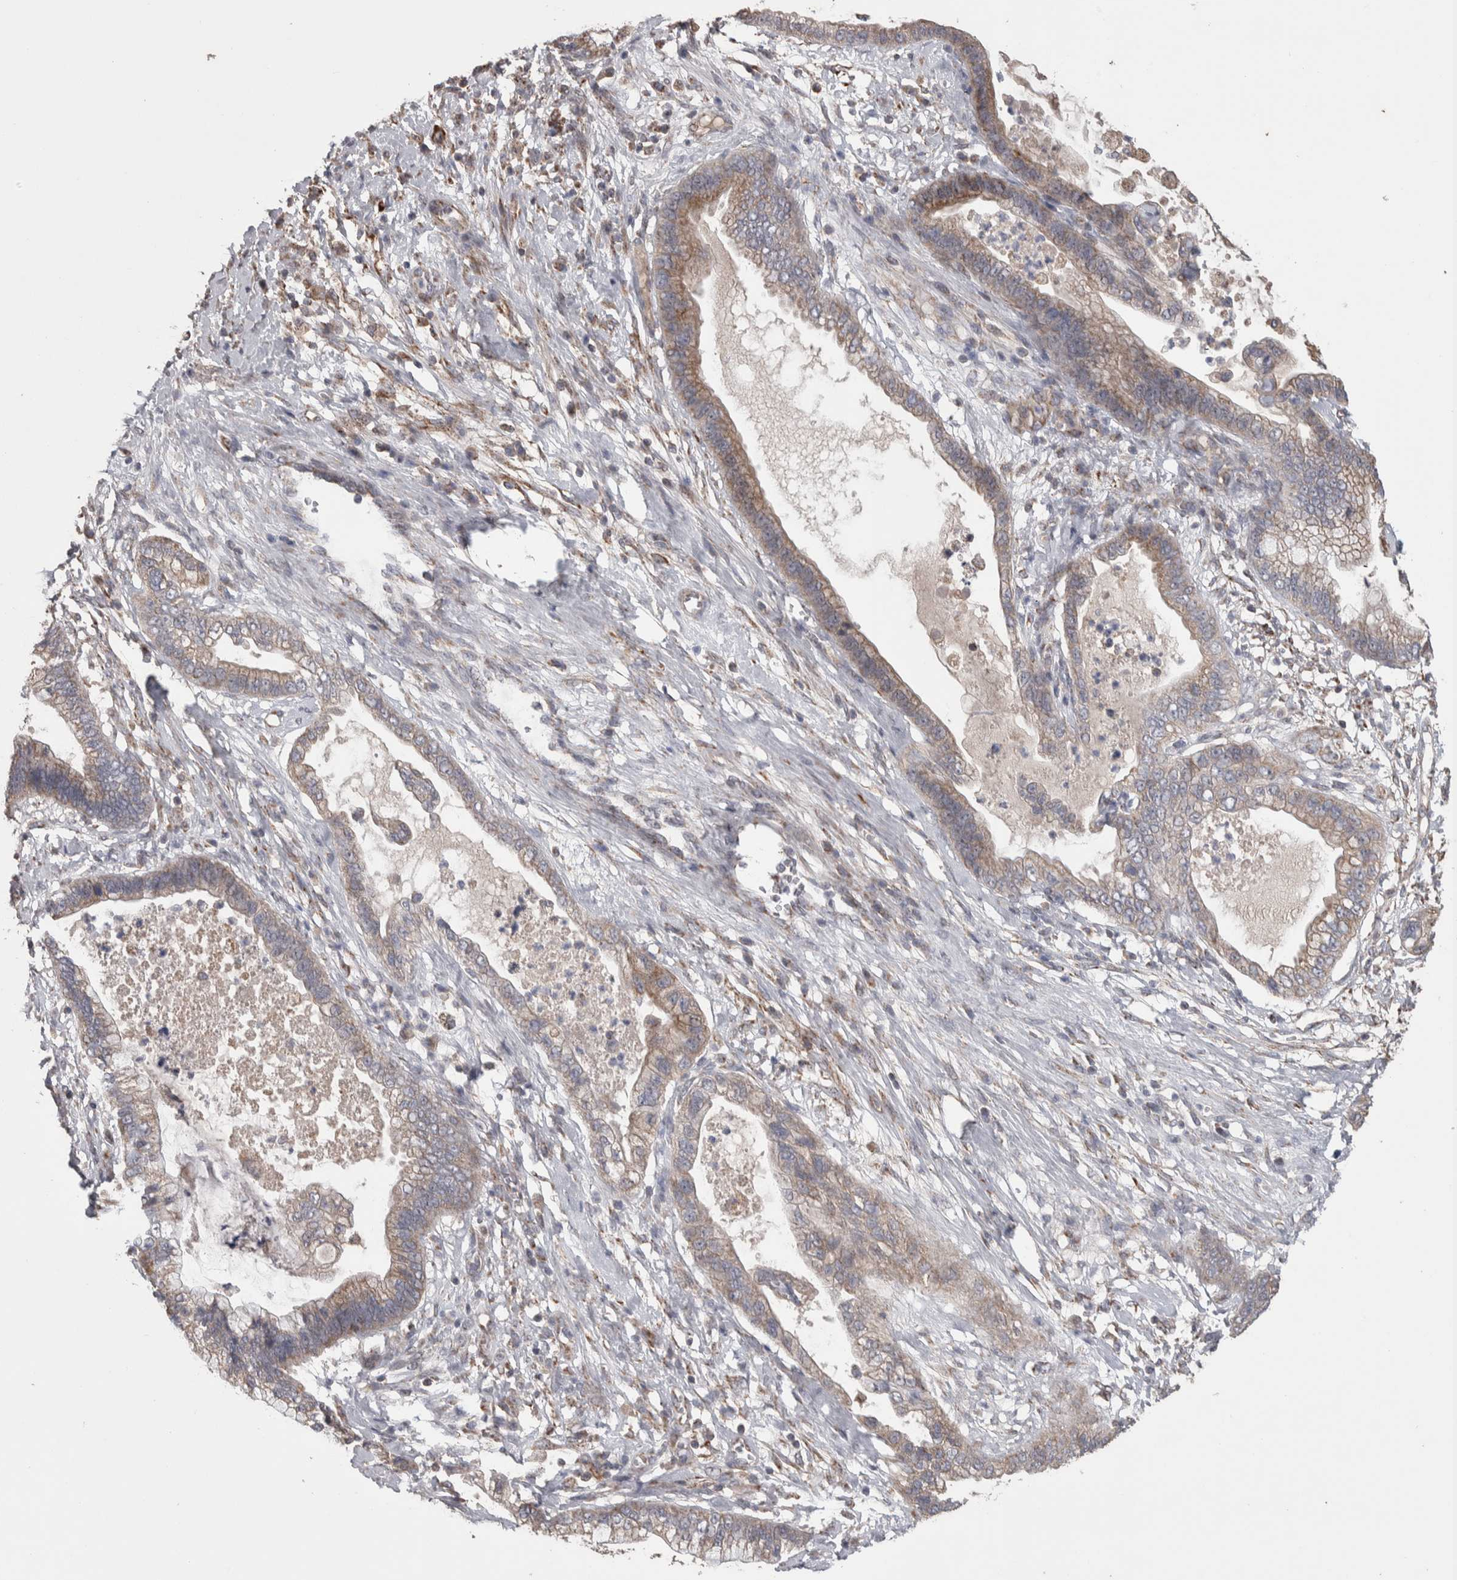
{"staining": {"intensity": "moderate", "quantity": ">75%", "location": "cytoplasmic/membranous"}, "tissue": "cervical cancer", "cell_type": "Tumor cells", "image_type": "cancer", "snomed": [{"axis": "morphology", "description": "Adenocarcinoma, NOS"}, {"axis": "topography", "description": "Cervix"}], "caption": "Brown immunohistochemical staining in human cervical cancer exhibits moderate cytoplasmic/membranous staining in about >75% of tumor cells.", "gene": "SCO1", "patient": {"sex": "female", "age": 44}}